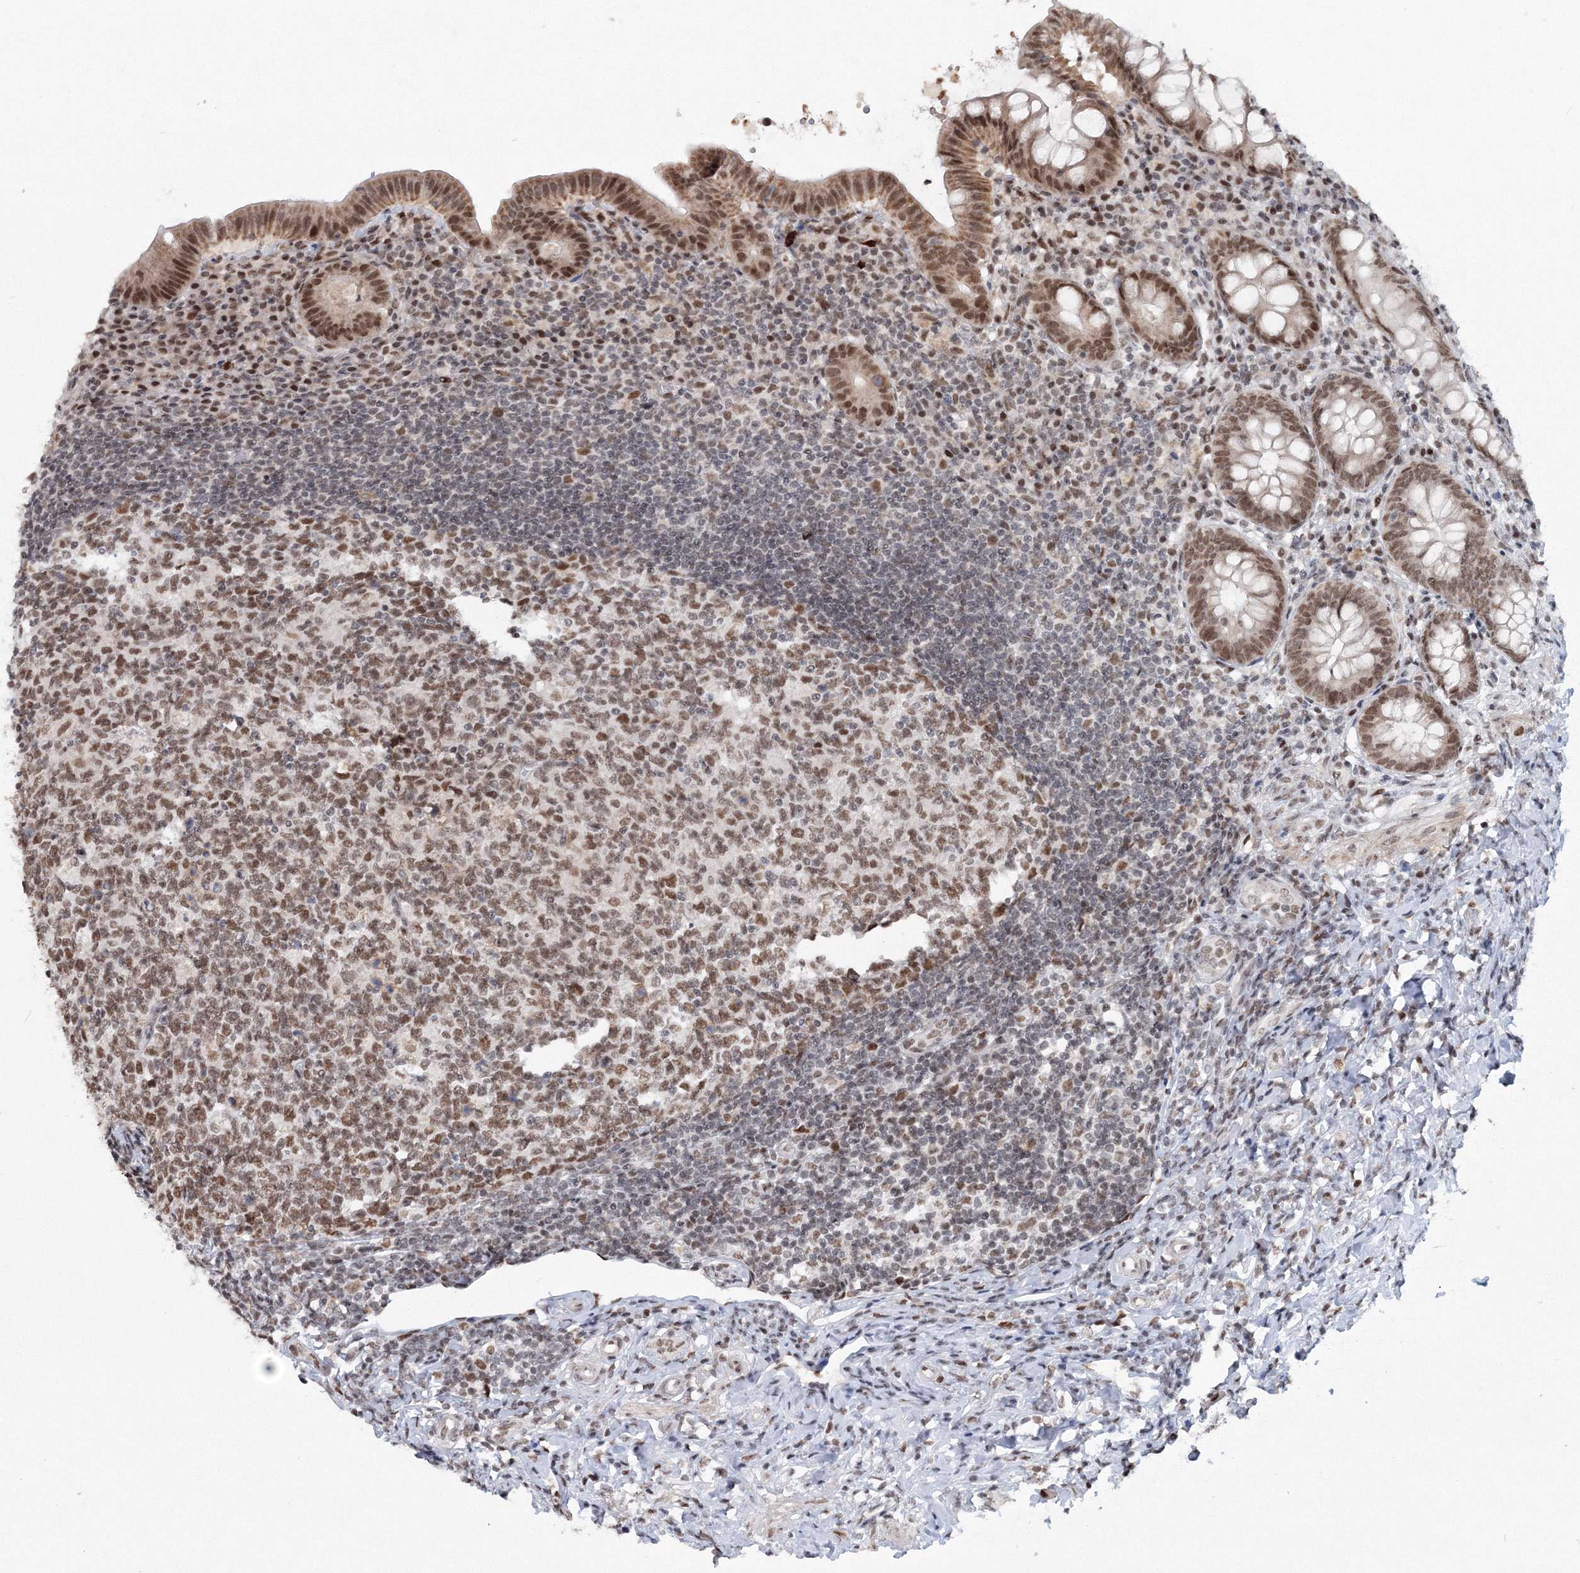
{"staining": {"intensity": "moderate", "quantity": ">75%", "location": "nuclear"}, "tissue": "appendix", "cell_type": "Glandular cells", "image_type": "normal", "snomed": [{"axis": "morphology", "description": "Normal tissue, NOS"}, {"axis": "topography", "description": "Appendix"}], "caption": "Immunohistochemistry (IHC) (DAB (3,3'-diaminobenzidine)) staining of unremarkable human appendix exhibits moderate nuclear protein staining in approximately >75% of glandular cells. The staining was performed using DAB (3,3'-diaminobenzidine) to visualize the protein expression in brown, while the nuclei were stained in blue with hematoxylin (Magnification: 20x).", "gene": "C3orf33", "patient": {"sex": "female", "age": 54}}